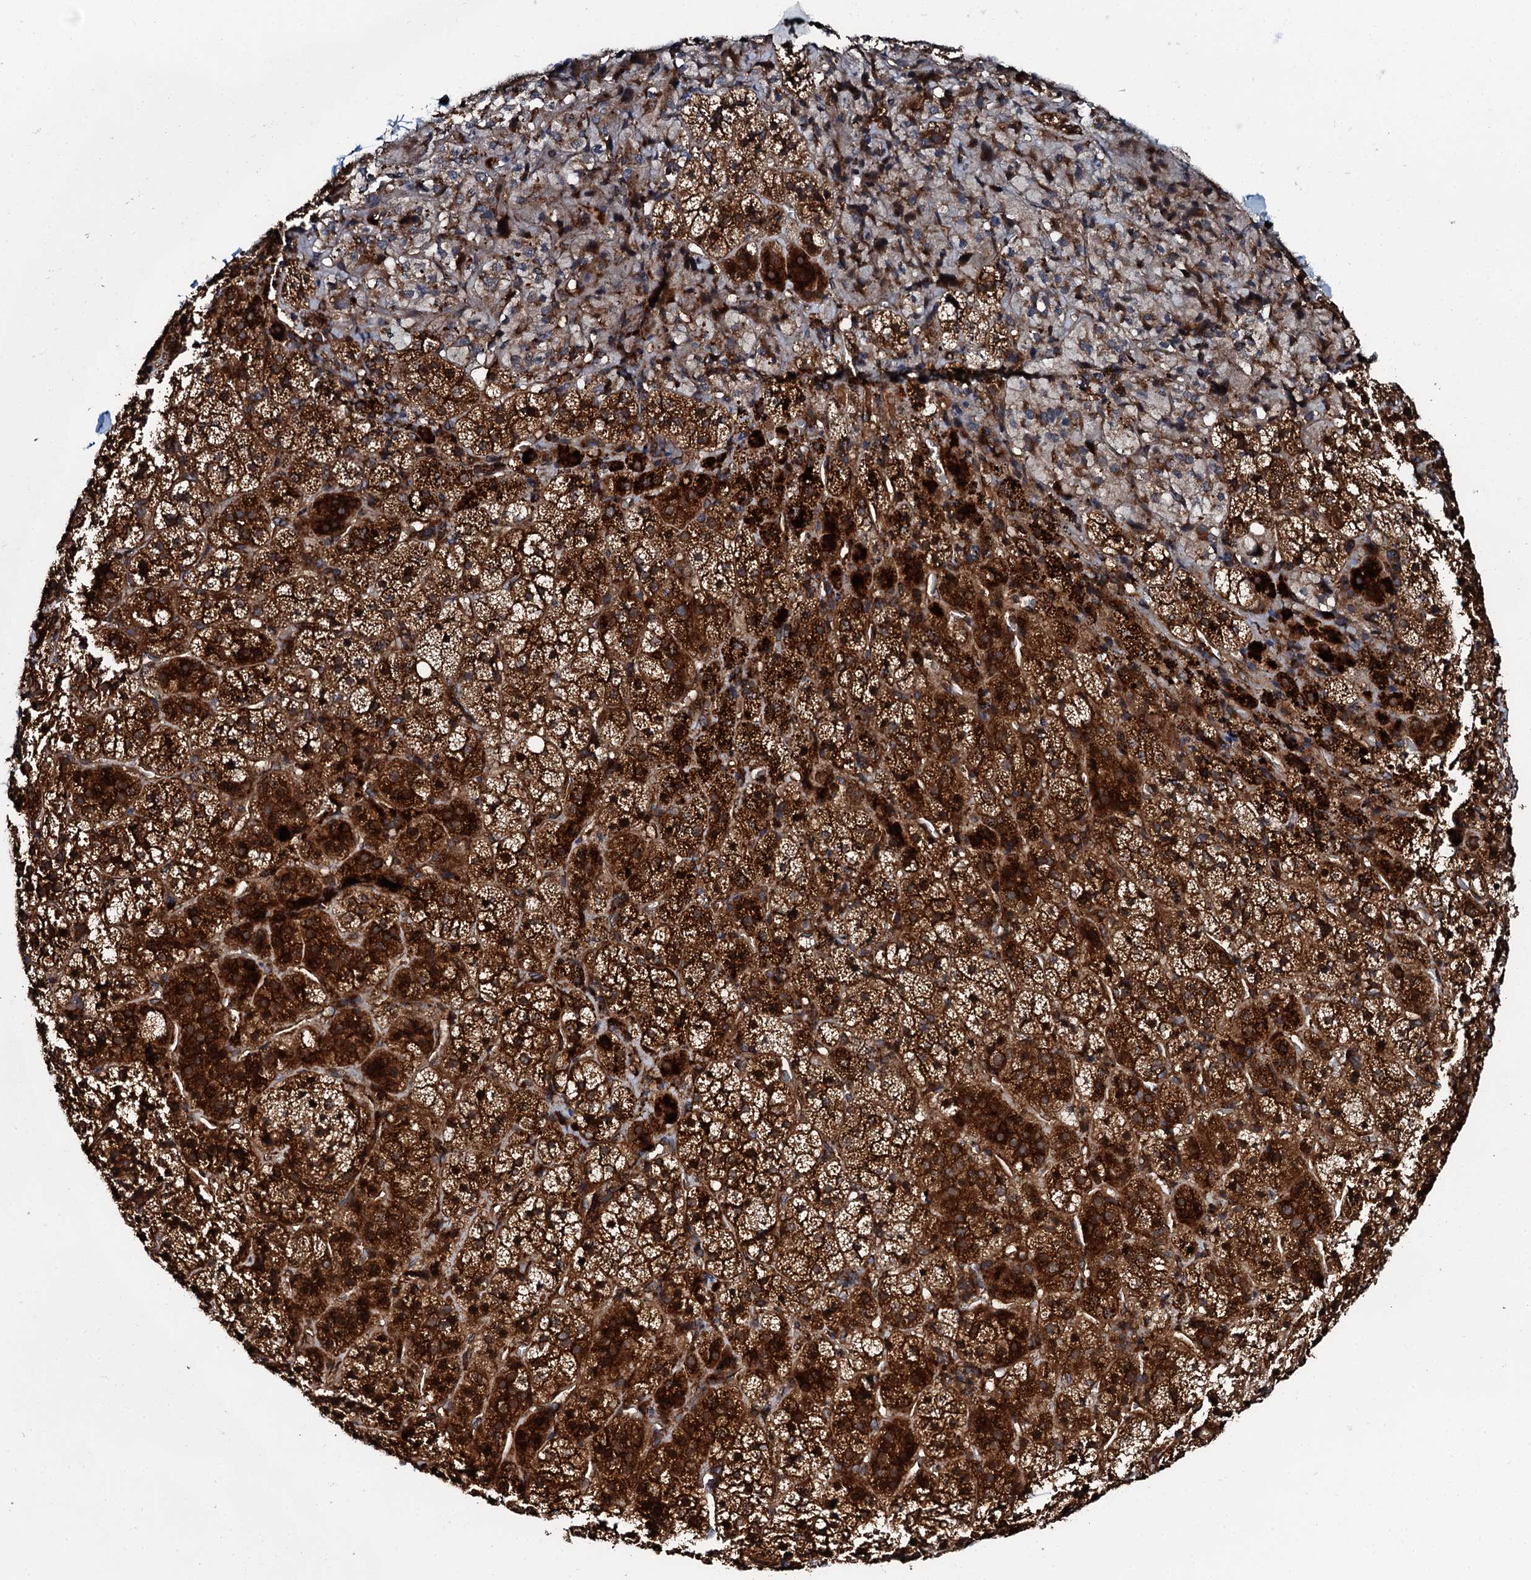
{"staining": {"intensity": "strong", "quantity": ">75%", "location": "cytoplasmic/membranous"}, "tissue": "adrenal gland", "cell_type": "Glandular cells", "image_type": "normal", "snomed": [{"axis": "morphology", "description": "Normal tissue, NOS"}, {"axis": "topography", "description": "Adrenal gland"}], "caption": "Protein expression analysis of unremarkable human adrenal gland reveals strong cytoplasmic/membranous expression in approximately >75% of glandular cells. The protein is stained brown, and the nuclei are stained in blue (DAB IHC with brightfield microscopy, high magnification).", "gene": "FLYWCH1", "patient": {"sex": "female", "age": 44}}